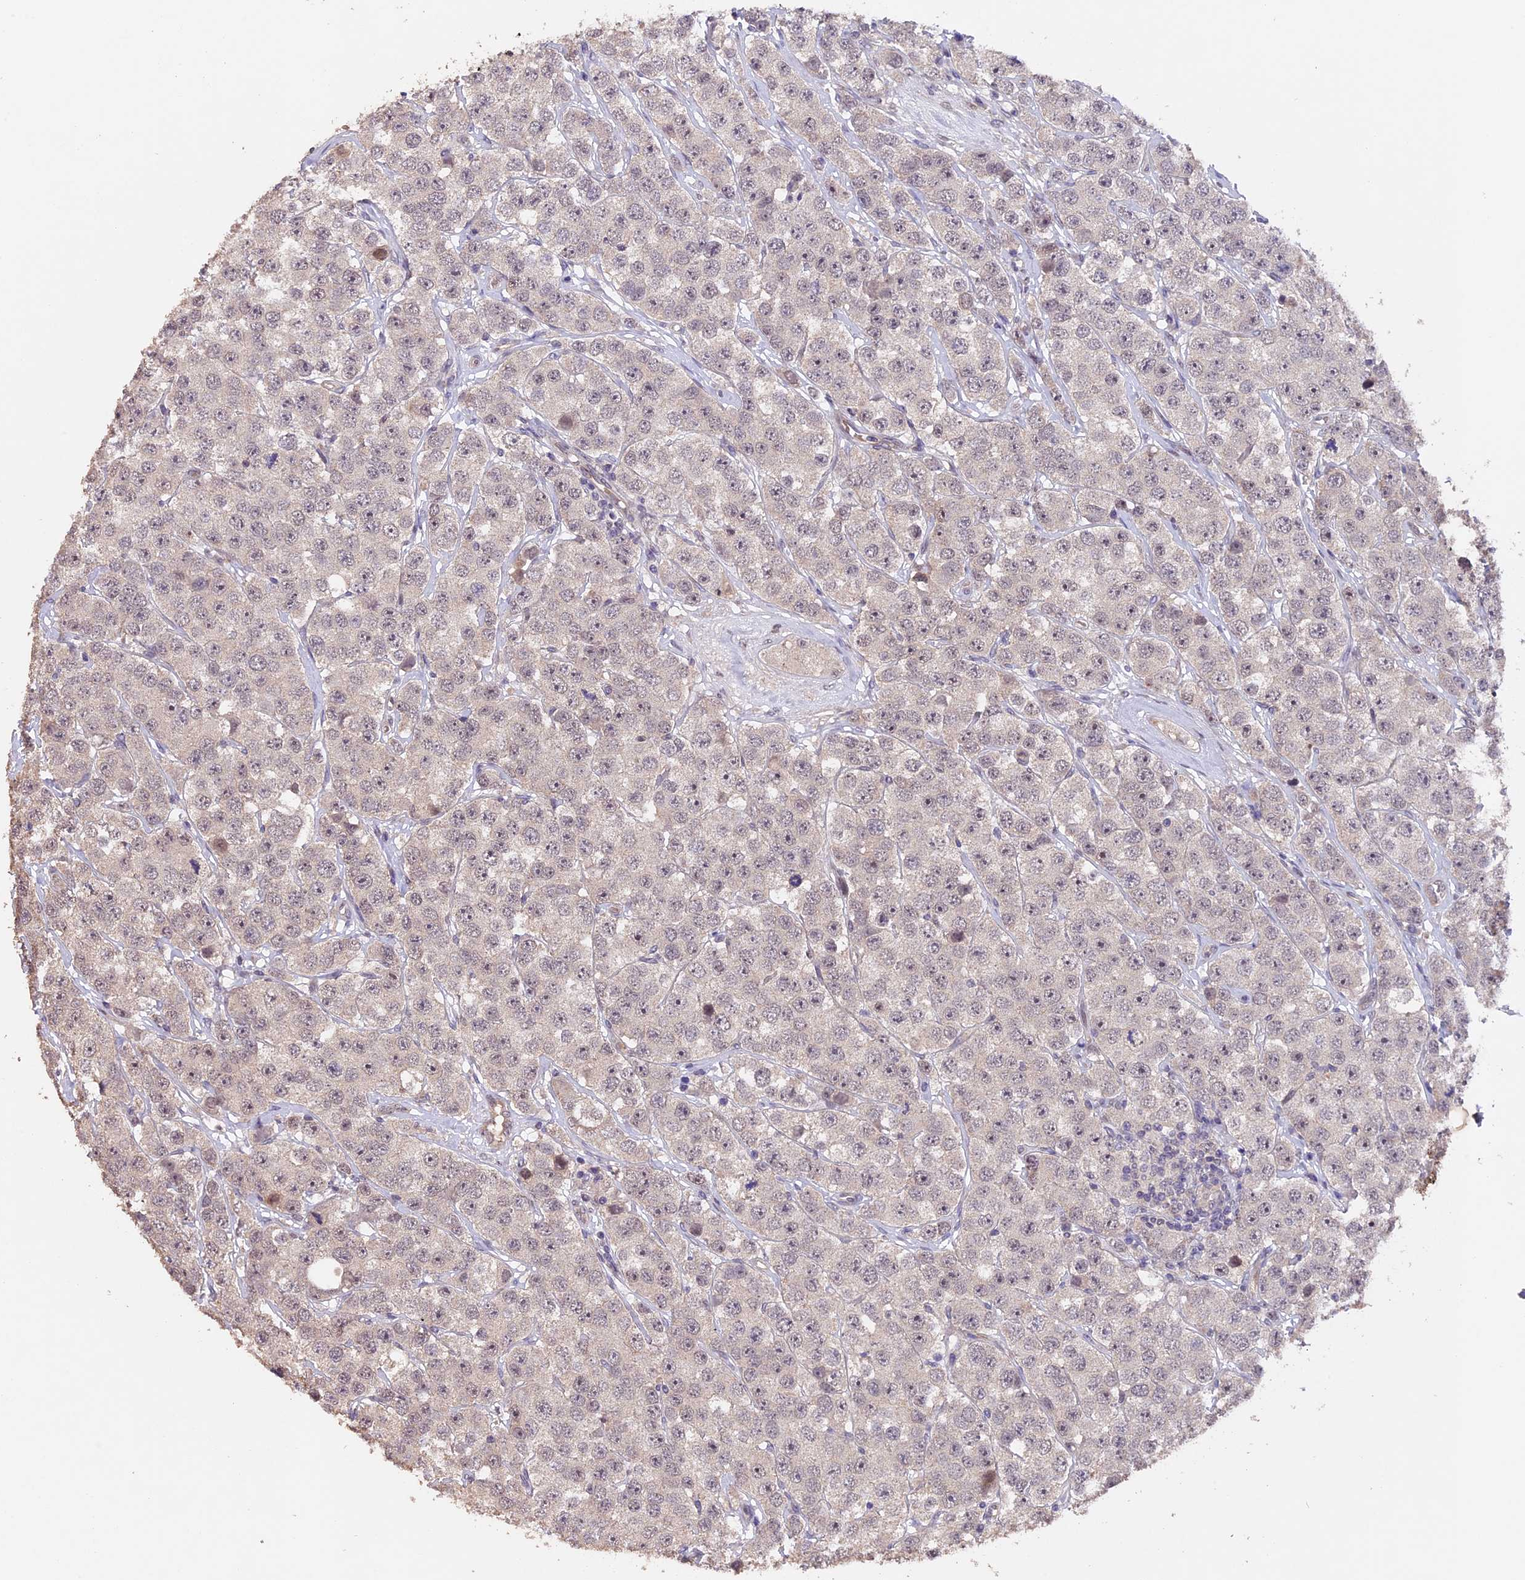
{"staining": {"intensity": "negative", "quantity": "none", "location": "none"}, "tissue": "testis cancer", "cell_type": "Tumor cells", "image_type": "cancer", "snomed": [{"axis": "morphology", "description": "Seminoma, NOS"}, {"axis": "topography", "description": "Testis"}], "caption": "A photomicrograph of seminoma (testis) stained for a protein reveals no brown staining in tumor cells. (DAB immunohistochemistry (IHC) visualized using brightfield microscopy, high magnification).", "gene": "GNB5", "patient": {"sex": "male", "age": 28}}